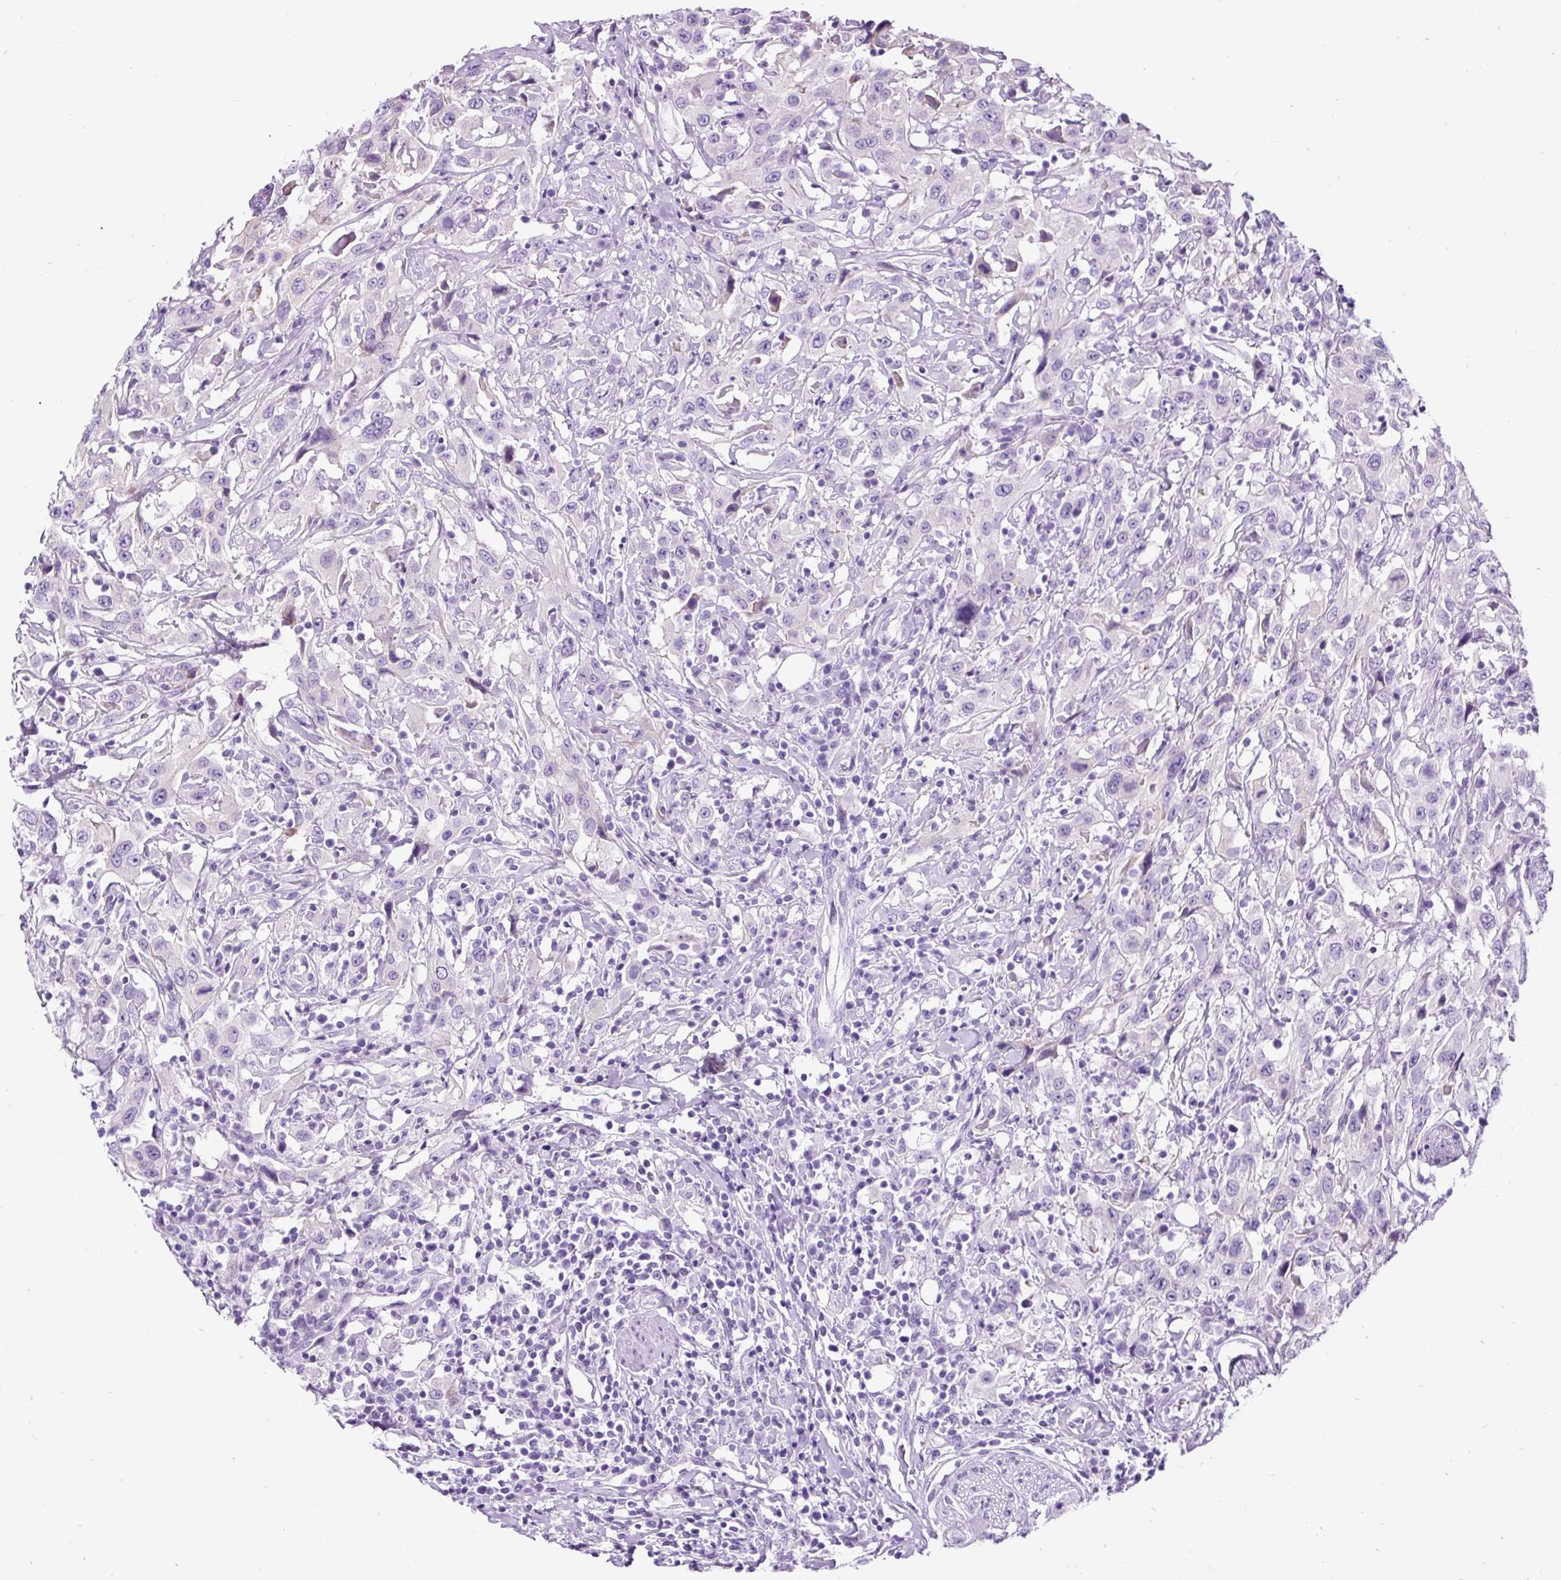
{"staining": {"intensity": "negative", "quantity": "none", "location": "none"}, "tissue": "urothelial cancer", "cell_type": "Tumor cells", "image_type": "cancer", "snomed": [{"axis": "morphology", "description": "Urothelial carcinoma, High grade"}, {"axis": "topography", "description": "Urinary bladder"}], "caption": "A micrograph of urothelial cancer stained for a protein shows no brown staining in tumor cells.", "gene": "PDIA2", "patient": {"sex": "male", "age": 61}}